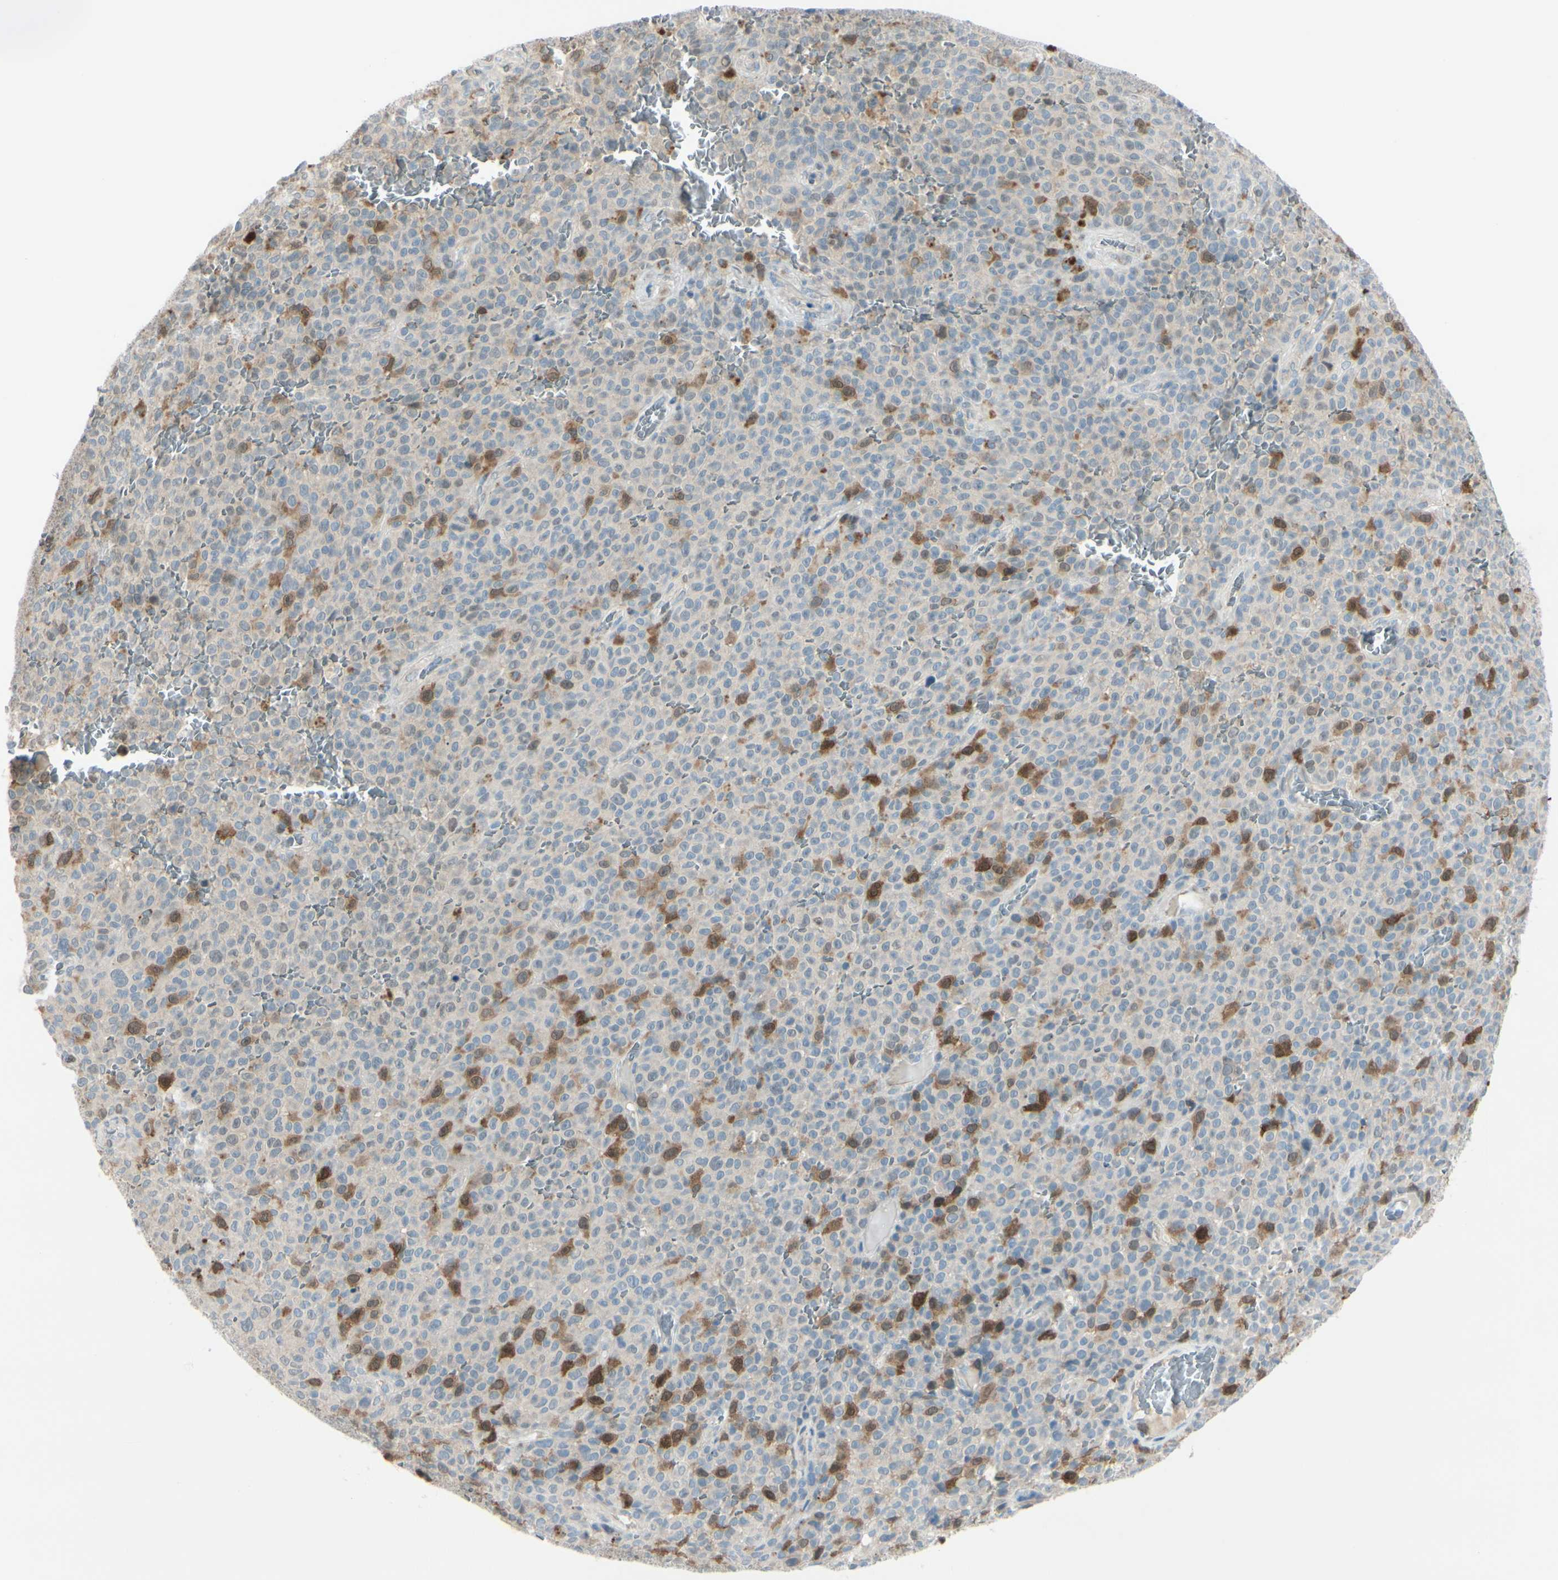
{"staining": {"intensity": "moderate", "quantity": "<25%", "location": "cytoplasmic/membranous"}, "tissue": "melanoma", "cell_type": "Tumor cells", "image_type": "cancer", "snomed": [{"axis": "morphology", "description": "Malignant melanoma, NOS"}, {"axis": "topography", "description": "Skin"}], "caption": "A brown stain highlights moderate cytoplasmic/membranous expression of a protein in human malignant melanoma tumor cells.", "gene": "PTTG1", "patient": {"sex": "female", "age": 82}}